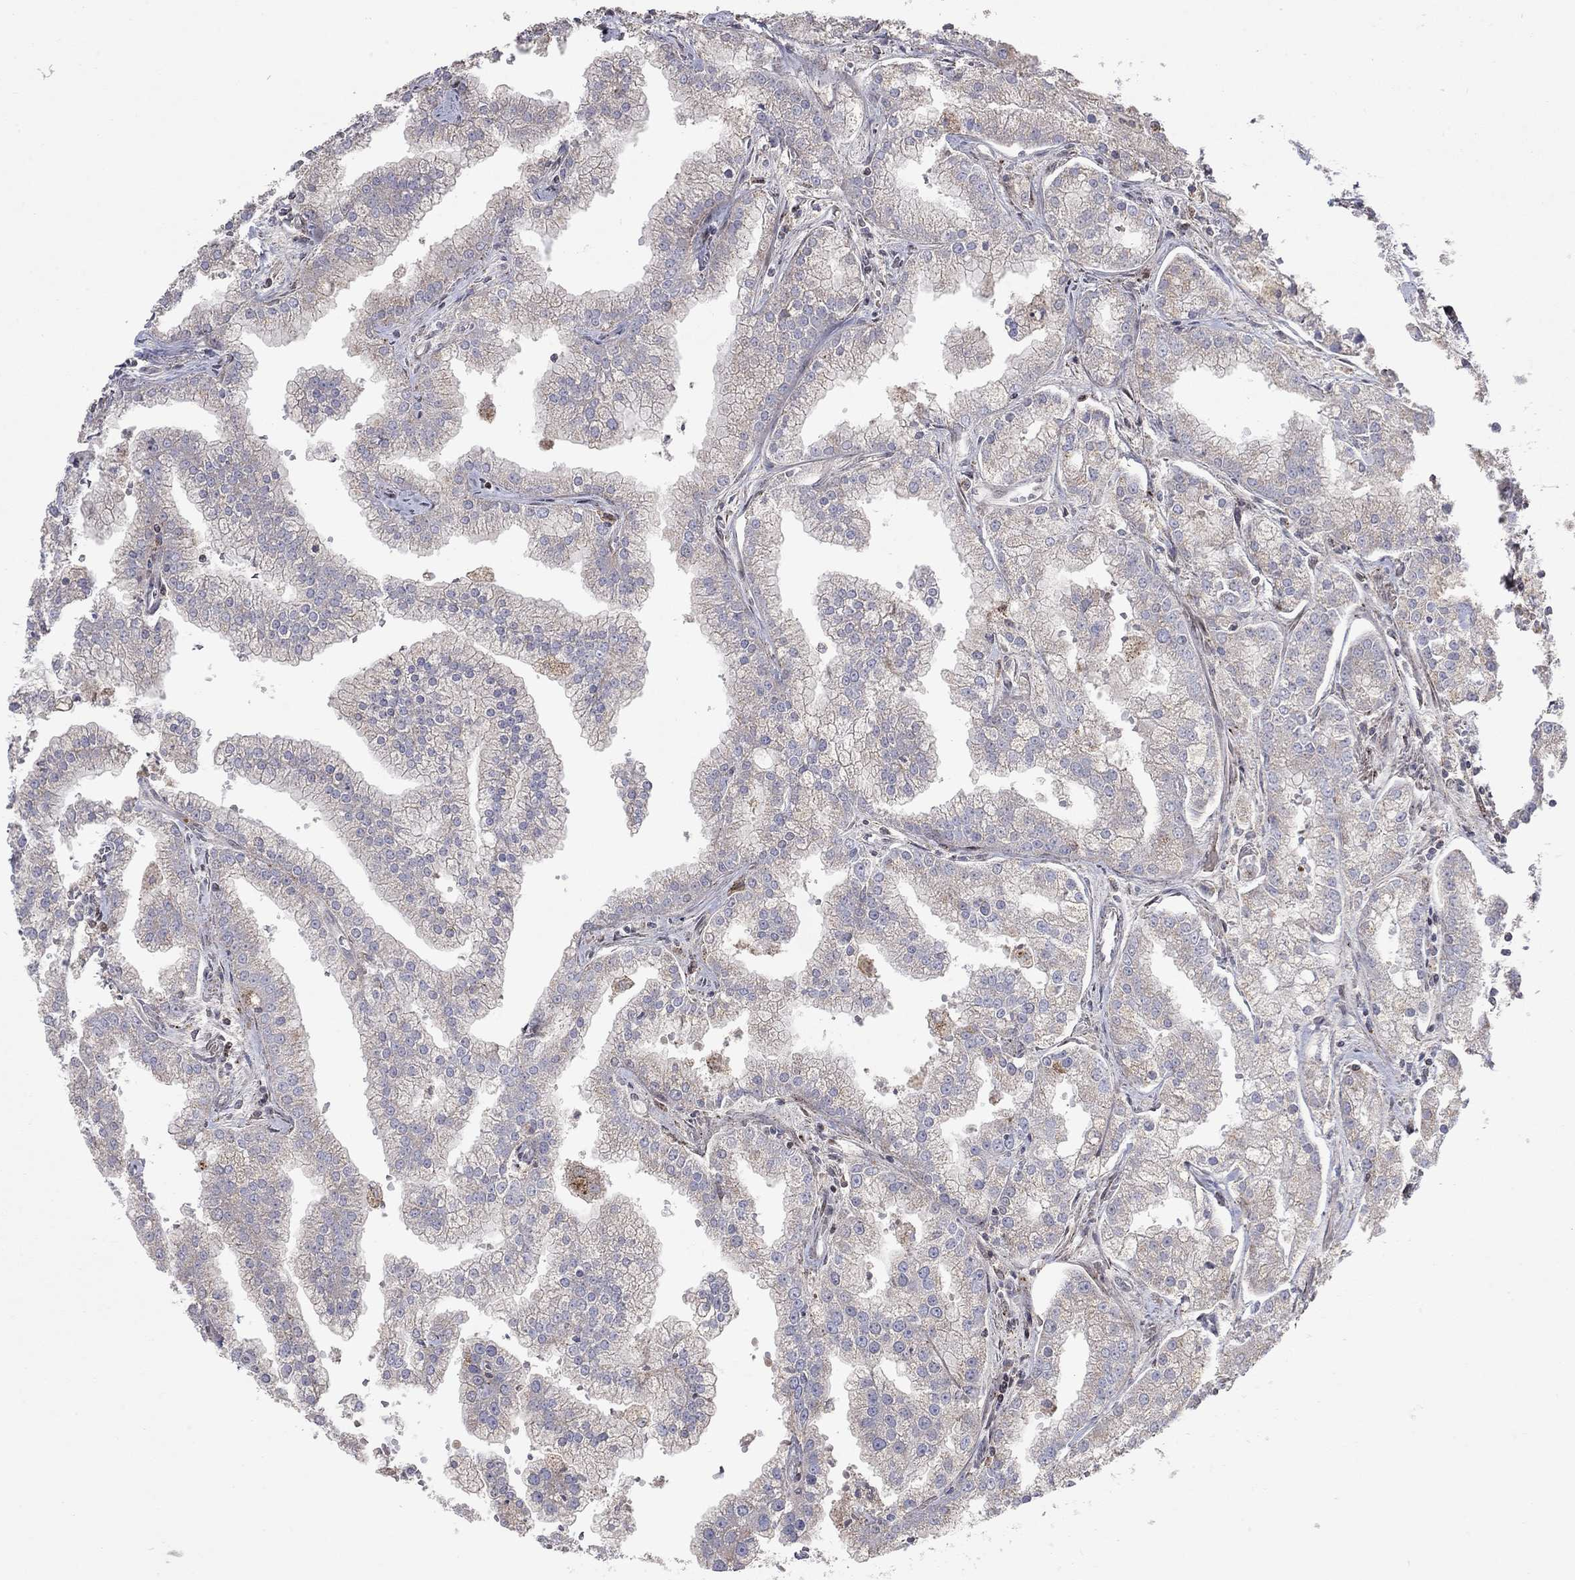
{"staining": {"intensity": "weak", "quantity": "<25%", "location": "cytoplasmic/membranous"}, "tissue": "prostate cancer", "cell_type": "Tumor cells", "image_type": "cancer", "snomed": [{"axis": "morphology", "description": "Adenocarcinoma, NOS"}, {"axis": "topography", "description": "Prostate"}], "caption": "A histopathology image of adenocarcinoma (prostate) stained for a protein displays no brown staining in tumor cells.", "gene": "ERN2", "patient": {"sex": "male", "age": 70}}